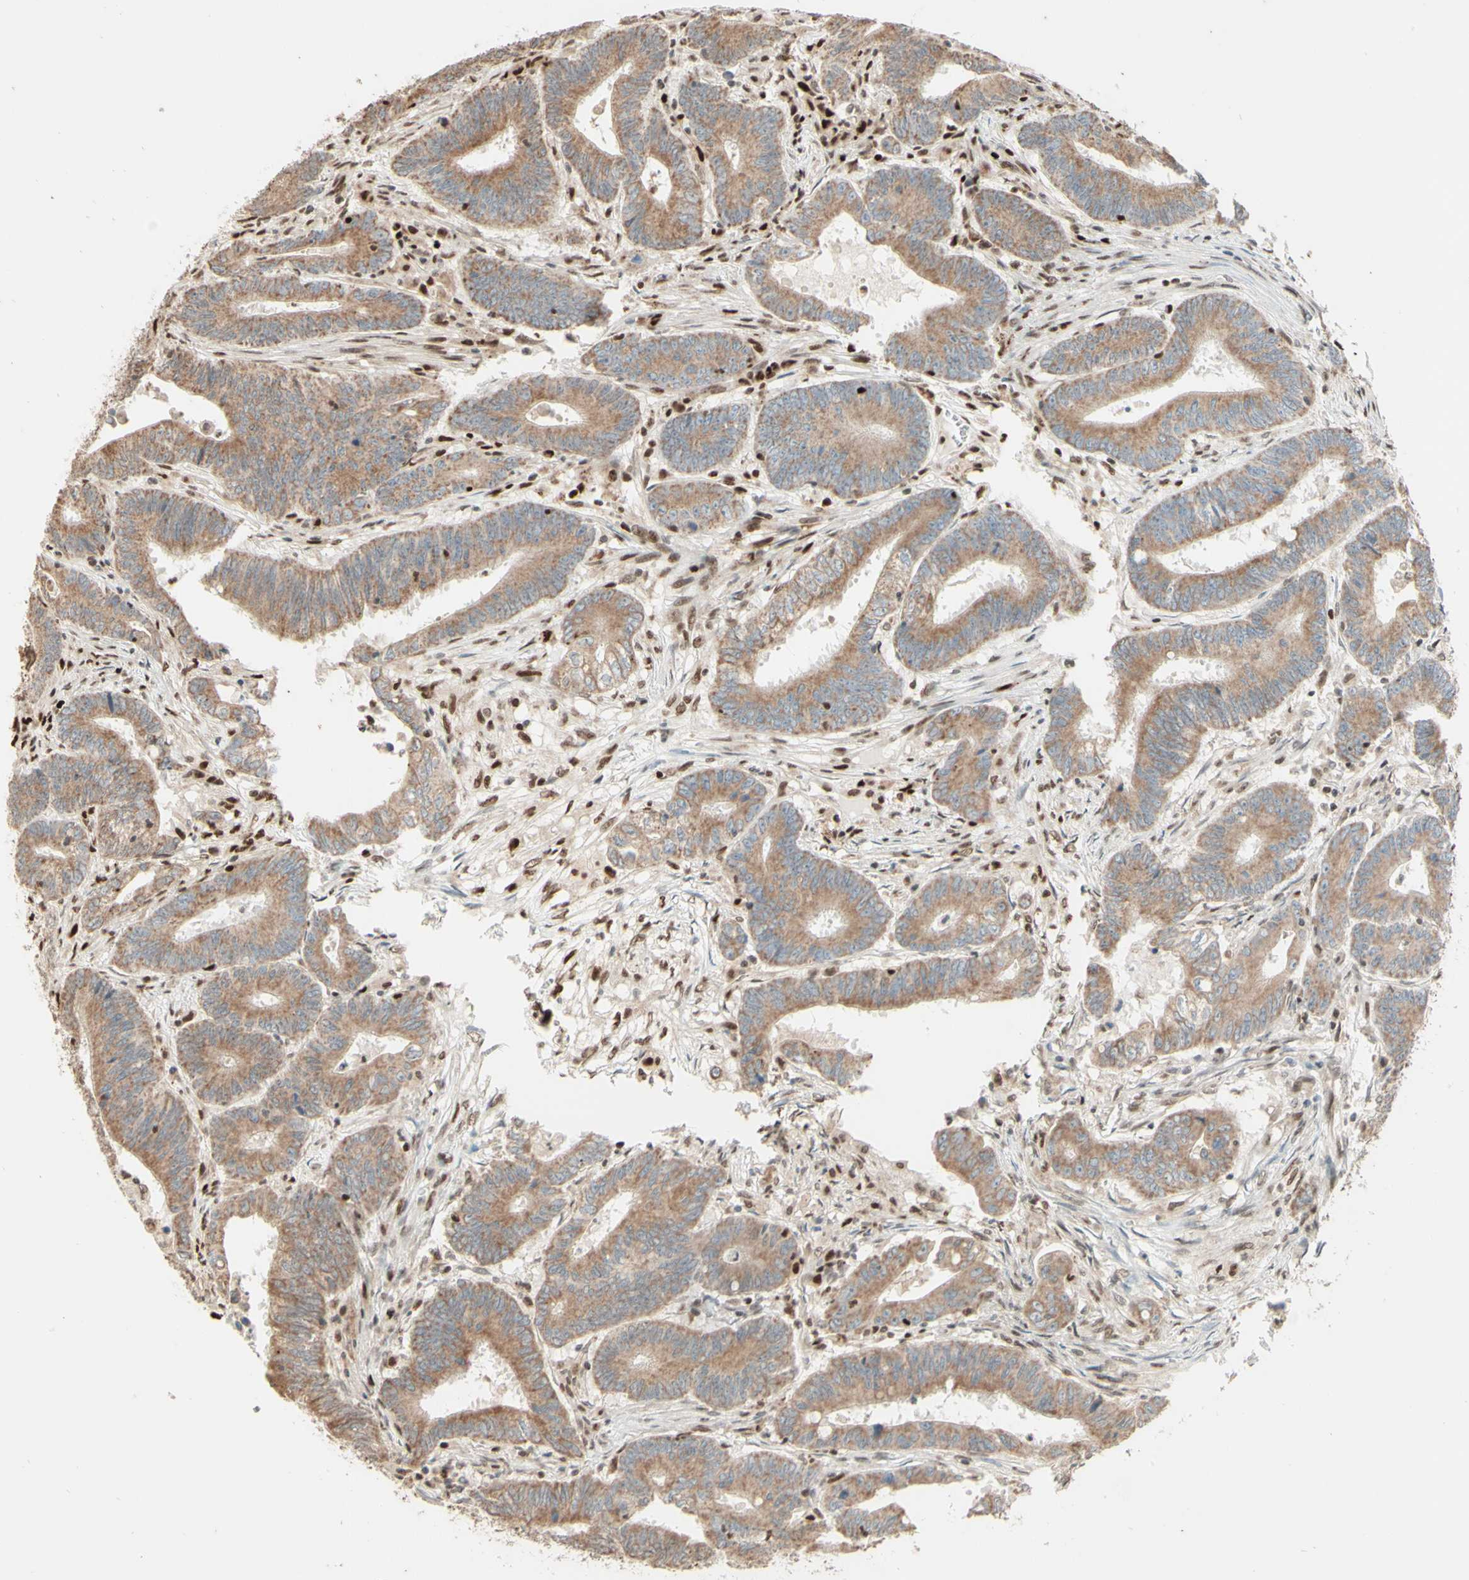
{"staining": {"intensity": "weak", "quantity": ">75%", "location": "cytoplasmic/membranous"}, "tissue": "colorectal cancer", "cell_type": "Tumor cells", "image_type": "cancer", "snomed": [{"axis": "morphology", "description": "Adenocarcinoma, NOS"}, {"axis": "topography", "description": "Colon"}], "caption": "High-magnification brightfield microscopy of adenocarcinoma (colorectal) stained with DAB (brown) and counterstained with hematoxylin (blue). tumor cells exhibit weak cytoplasmic/membranous positivity is present in approximately>75% of cells. The staining is performed using DAB brown chromogen to label protein expression. The nuclei are counter-stained blue using hematoxylin.", "gene": "NR3C1", "patient": {"sex": "male", "age": 45}}